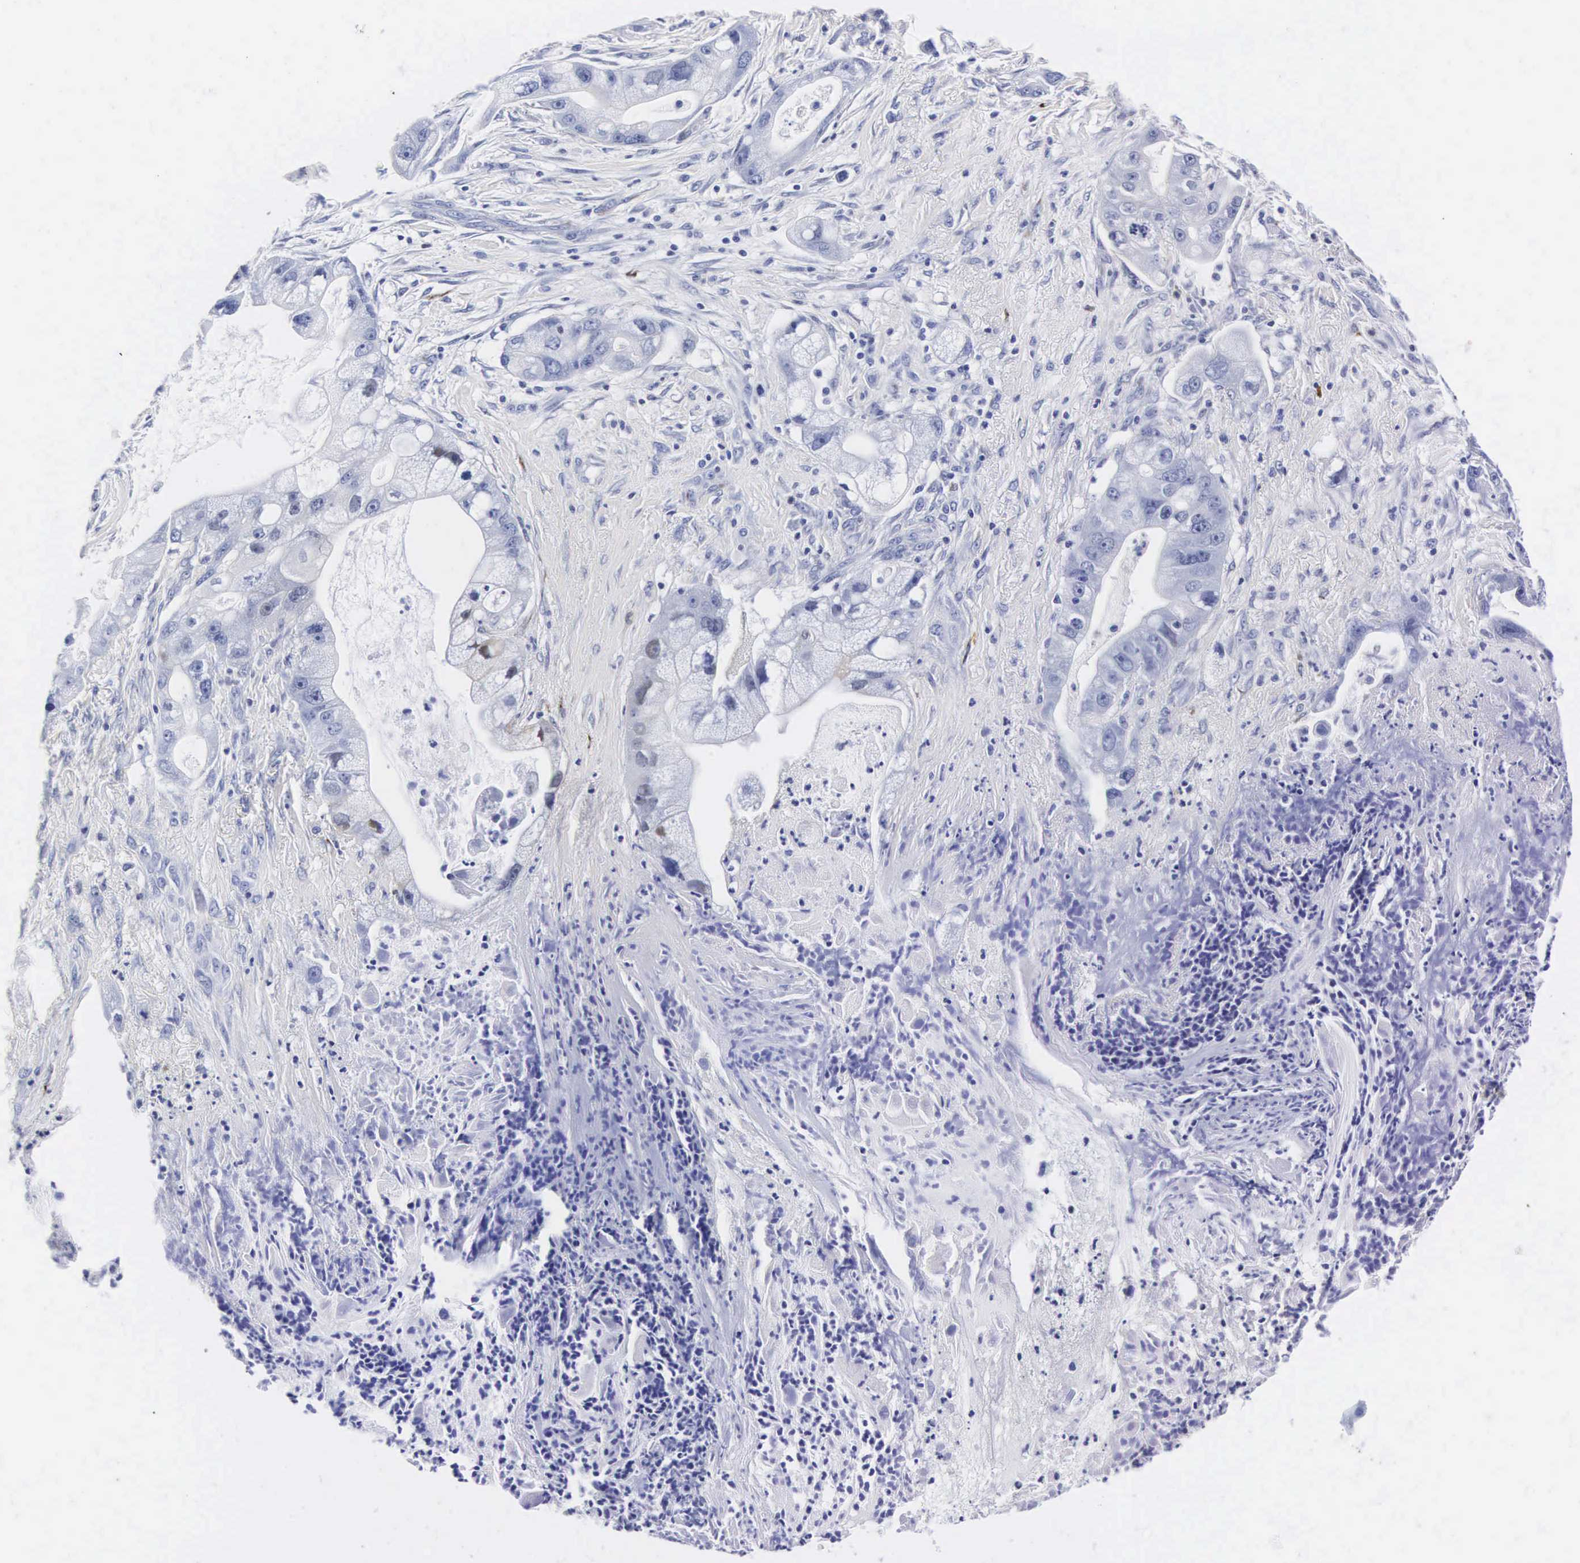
{"staining": {"intensity": "weak", "quantity": "<25%", "location": "cytoplasmic/membranous"}, "tissue": "pancreatic cancer", "cell_type": "Tumor cells", "image_type": "cancer", "snomed": [{"axis": "morphology", "description": "Adenocarcinoma, NOS"}, {"axis": "topography", "description": "Pancreas"}, {"axis": "topography", "description": "Stomach, upper"}], "caption": "IHC of pancreatic cancer exhibits no expression in tumor cells.", "gene": "ENO2", "patient": {"sex": "male", "age": 77}}